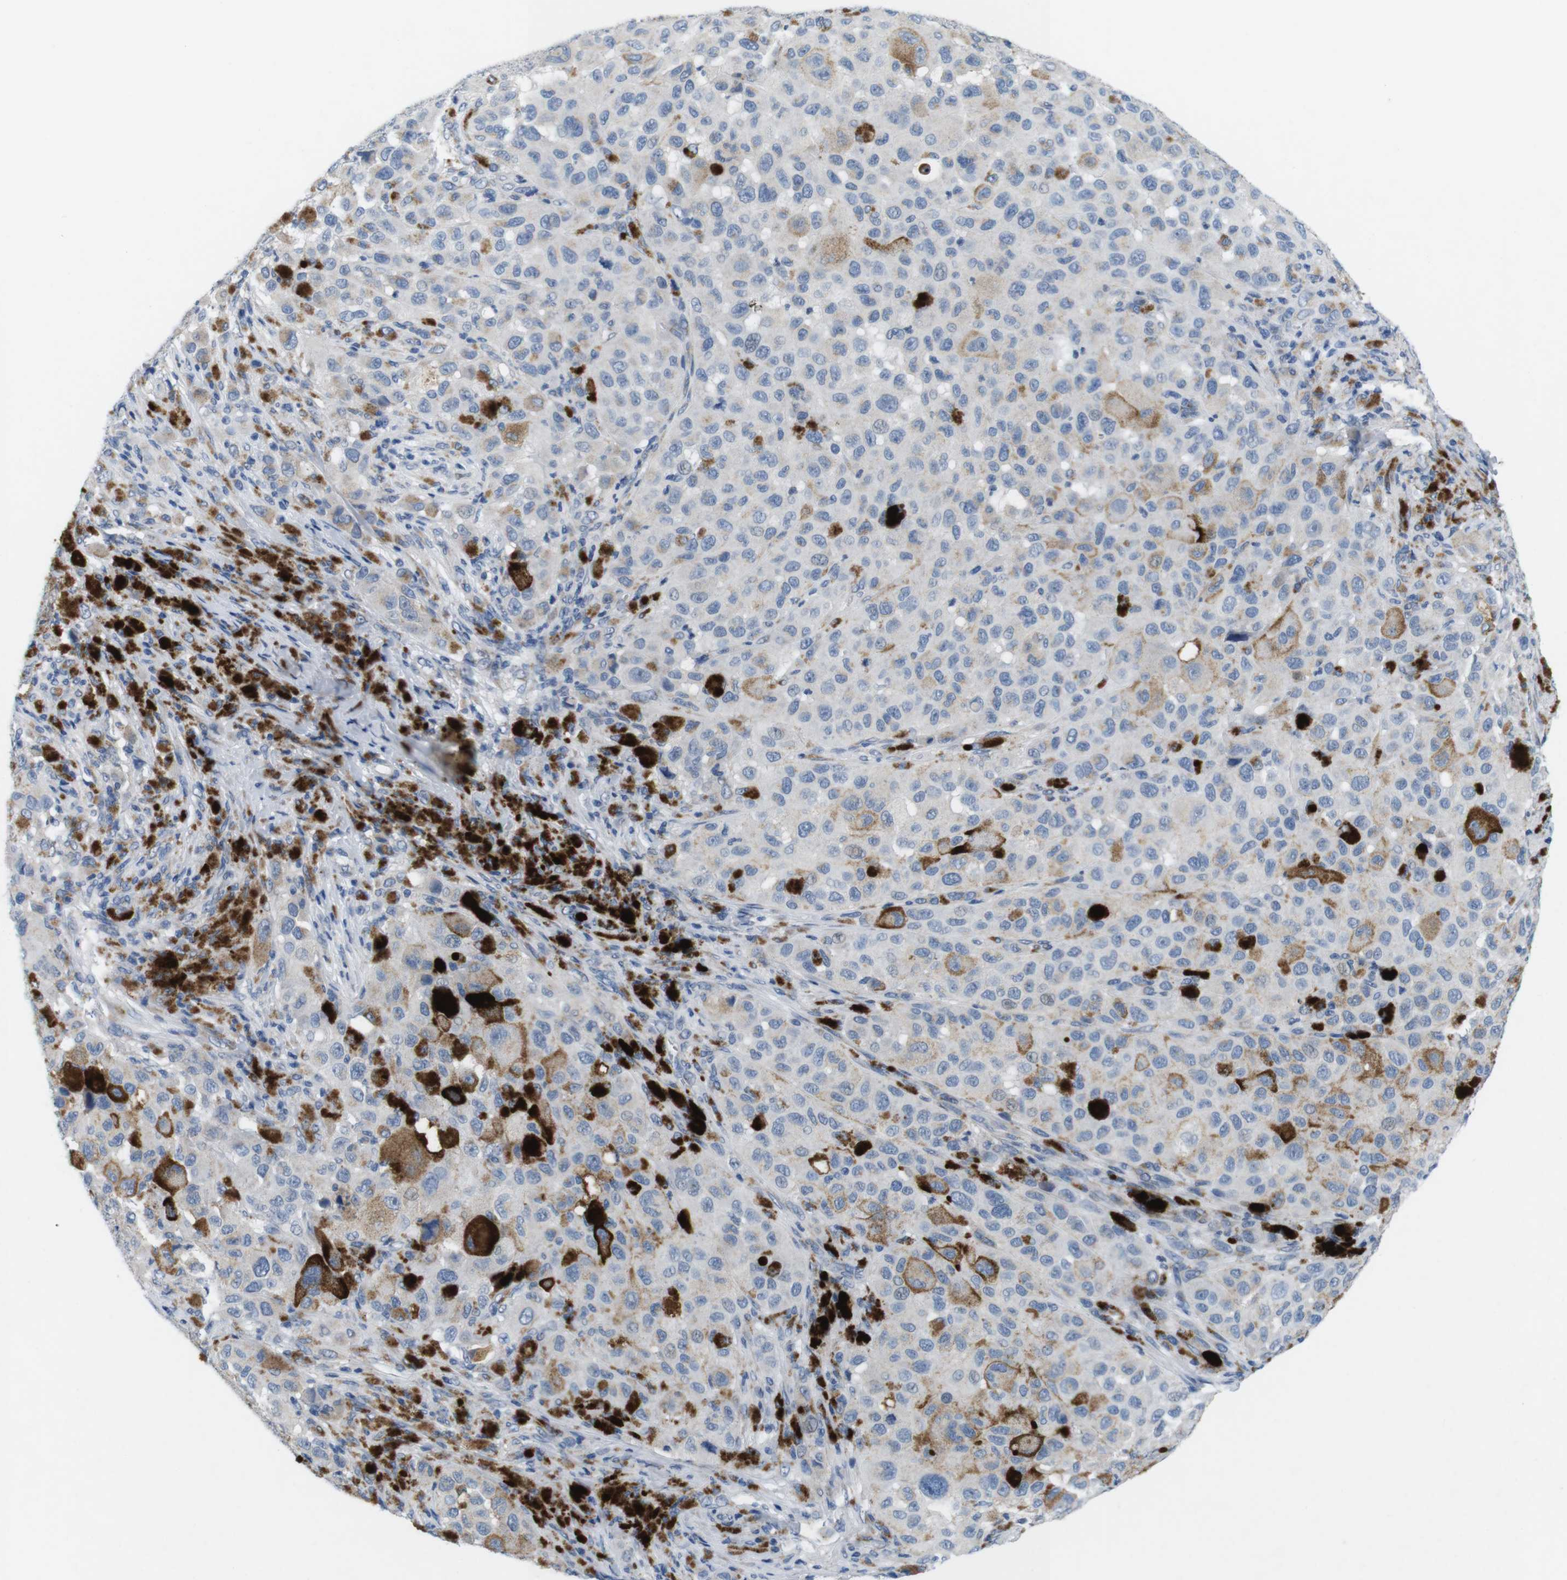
{"staining": {"intensity": "moderate", "quantity": "<25%", "location": "cytoplasmic/membranous"}, "tissue": "melanoma", "cell_type": "Tumor cells", "image_type": "cancer", "snomed": [{"axis": "morphology", "description": "Malignant melanoma, NOS"}, {"axis": "topography", "description": "Skin"}], "caption": "IHC image of neoplastic tissue: malignant melanoma stained using immunohistochemistry (IHC) shows low levels of moderate protein expression localized specifically in the cytoplasmic/membranous of tumor cells, appearing as a cytoplasmic/membranous brown color.", "gene": "GOLGA2", "patient": {"sex": "male", "age": 96}}